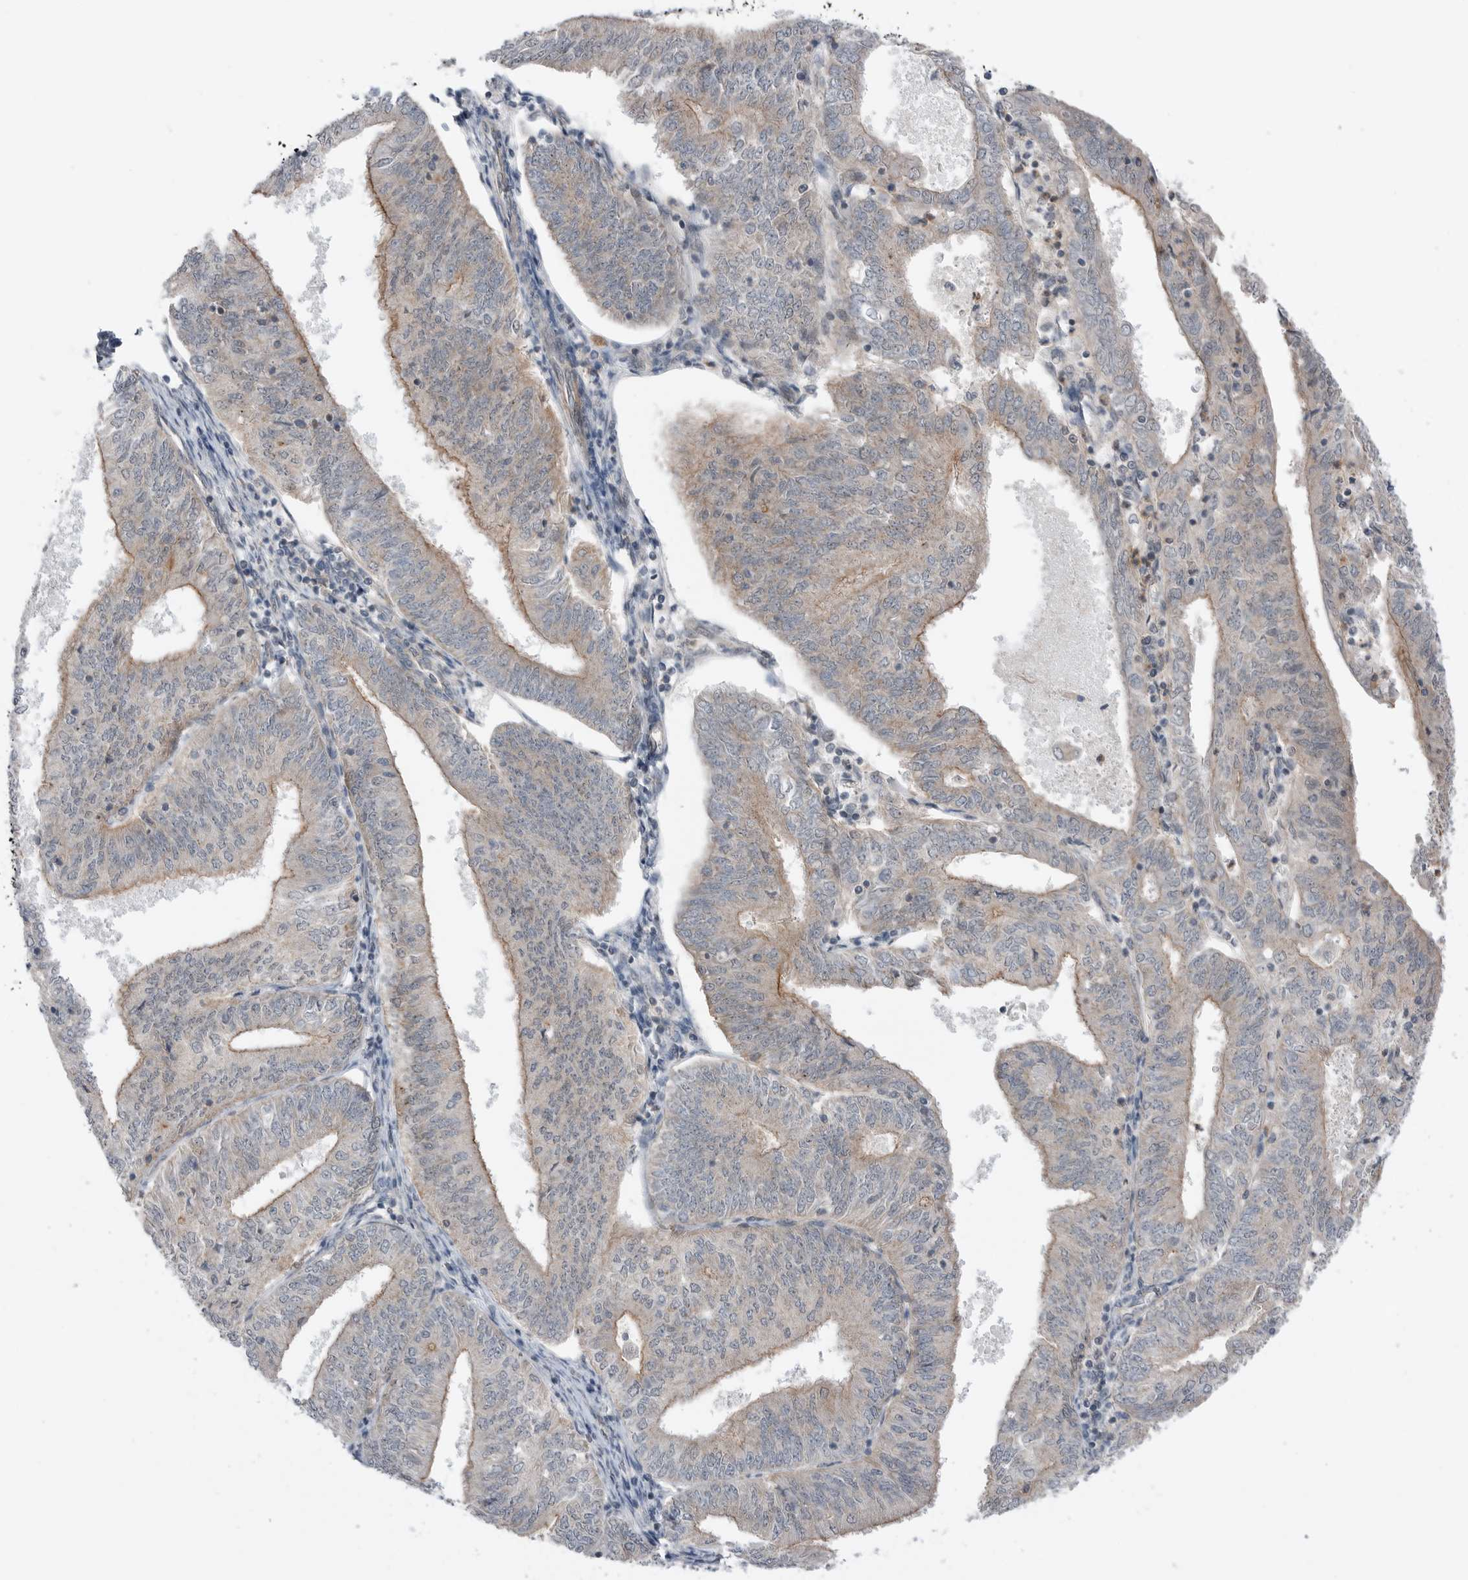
{"staining": {"intensity": "weak", "quantity": "25%-75%", "location": "cytoplasmic/membranous"}, "tissue": "endometrial cancer", "cell_type": "Tumor cells", "image_type": "cancer", "snomed": [{"axis": "morphology", "description": "Adenocarcinoma, NOS"}, {"axis": "topography", "description": "Endometrium"}], "caption": "Immunohistochemistry histopathology image of neoplastic tissue: human endometrial cancer stained using IHC reveals low levels of weak protein expression localized specifically in the cytoplasmic/membranous of tumor cells, appearing as a cytoplasmic/membranous brown color.", "gene": "NTAQ1", "patient": {"sex": "female", "age": 58}}